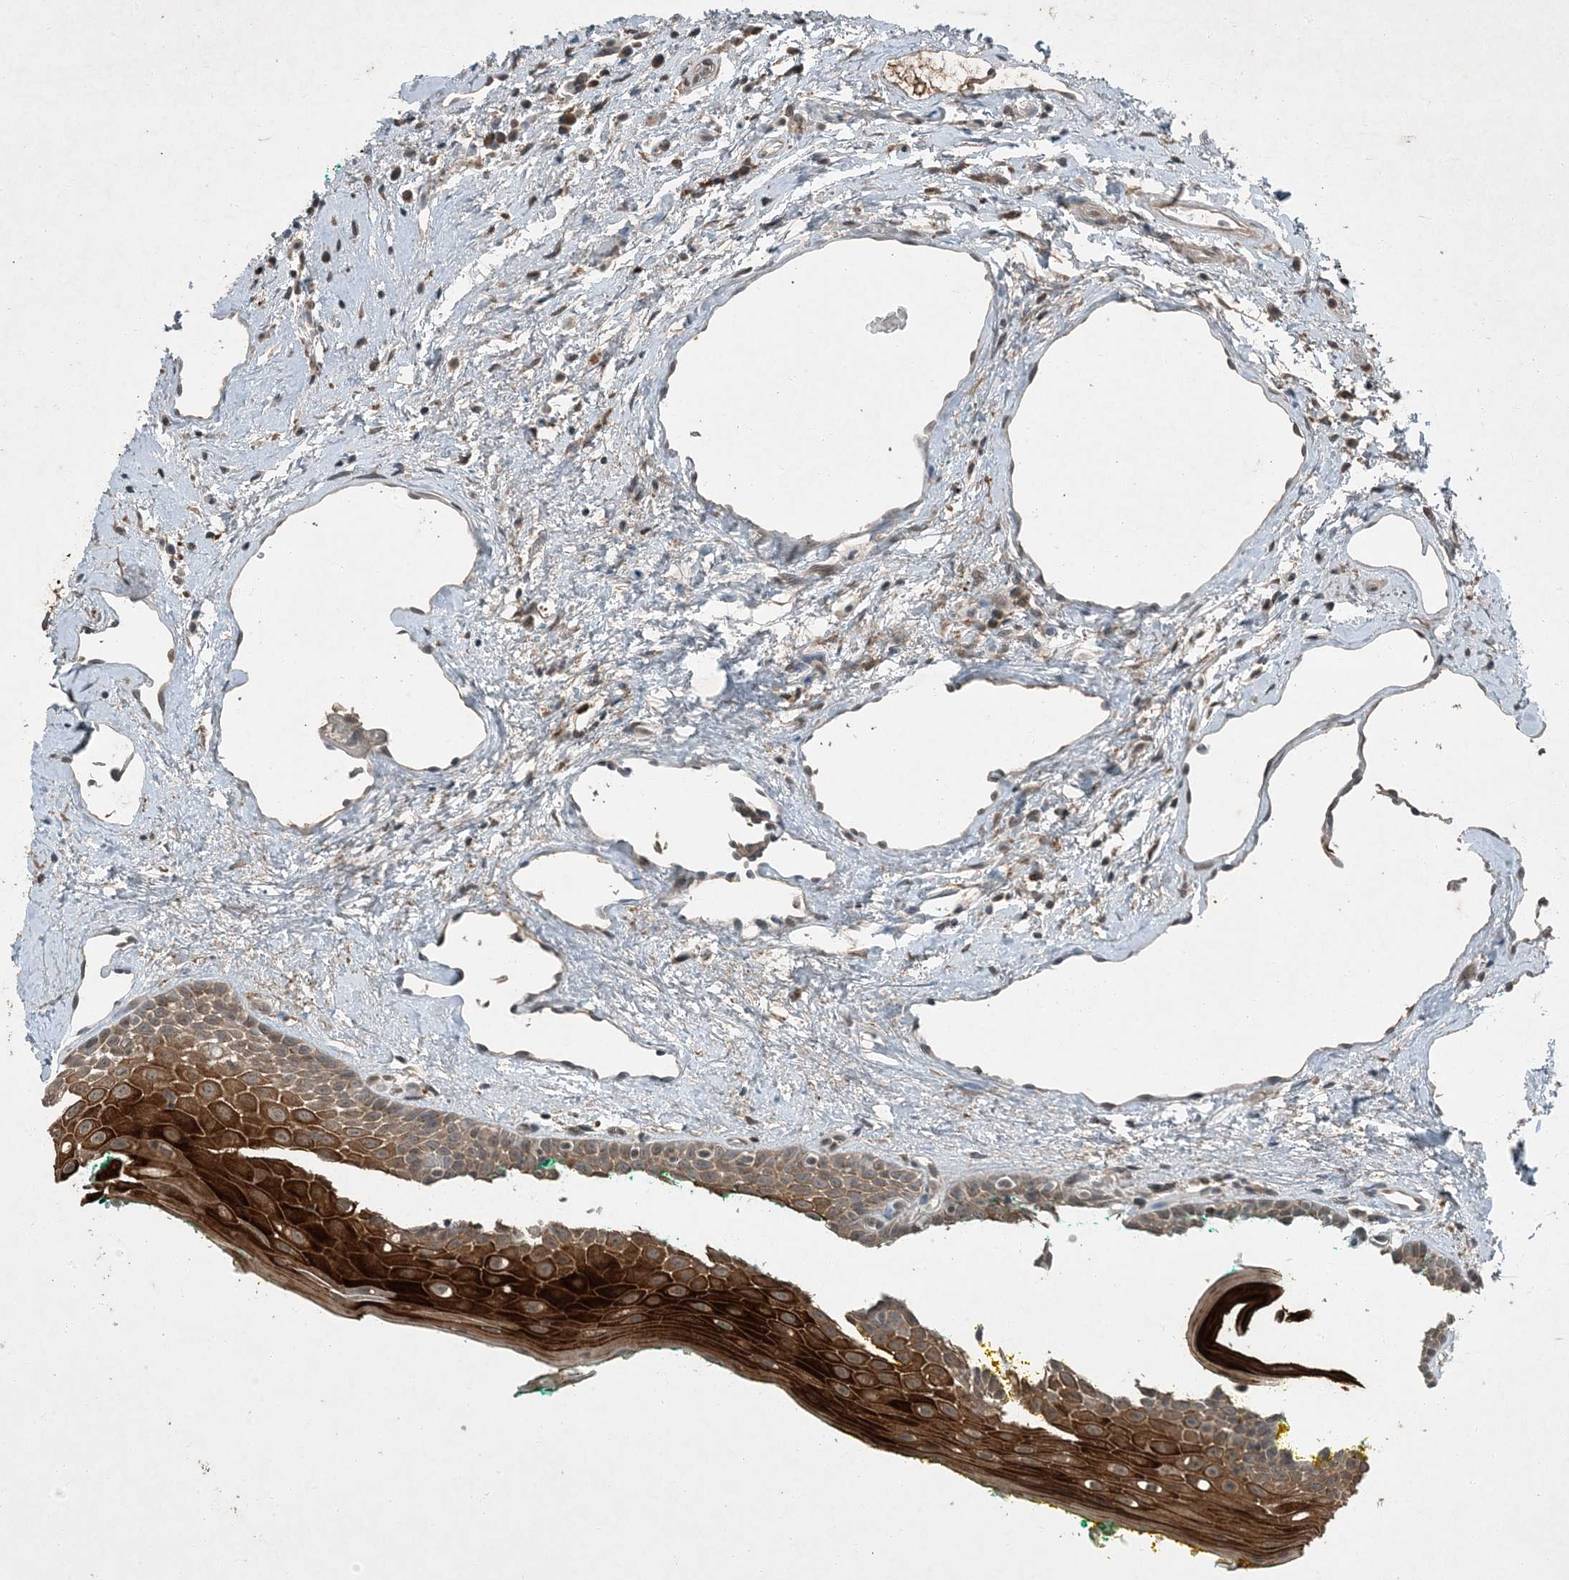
{"staining": {"intensity": "strong", "quantity": "25%-75%", "location": "cytoplasmic/membranous"}, "tissue": "oral mucosa", "cell_type": "Squamous epithelial cells", "image_type": "normal", "snomed": [{"axis": "morphology", "description": "Normal tissue, NOS"}, {"axis": "topography", "description": "Oral tissue"}], "caption": "Immunohistochemical staining of benign oral mucosa reveals strong cytoplasmic/membranous protein positivity in about 25%-75% of squamous epithelial cells. (DAB IHC with brightfield microscopy, high magnification).", "gene": "MDN1", "patient": {"sex": "female", "age": 70}}